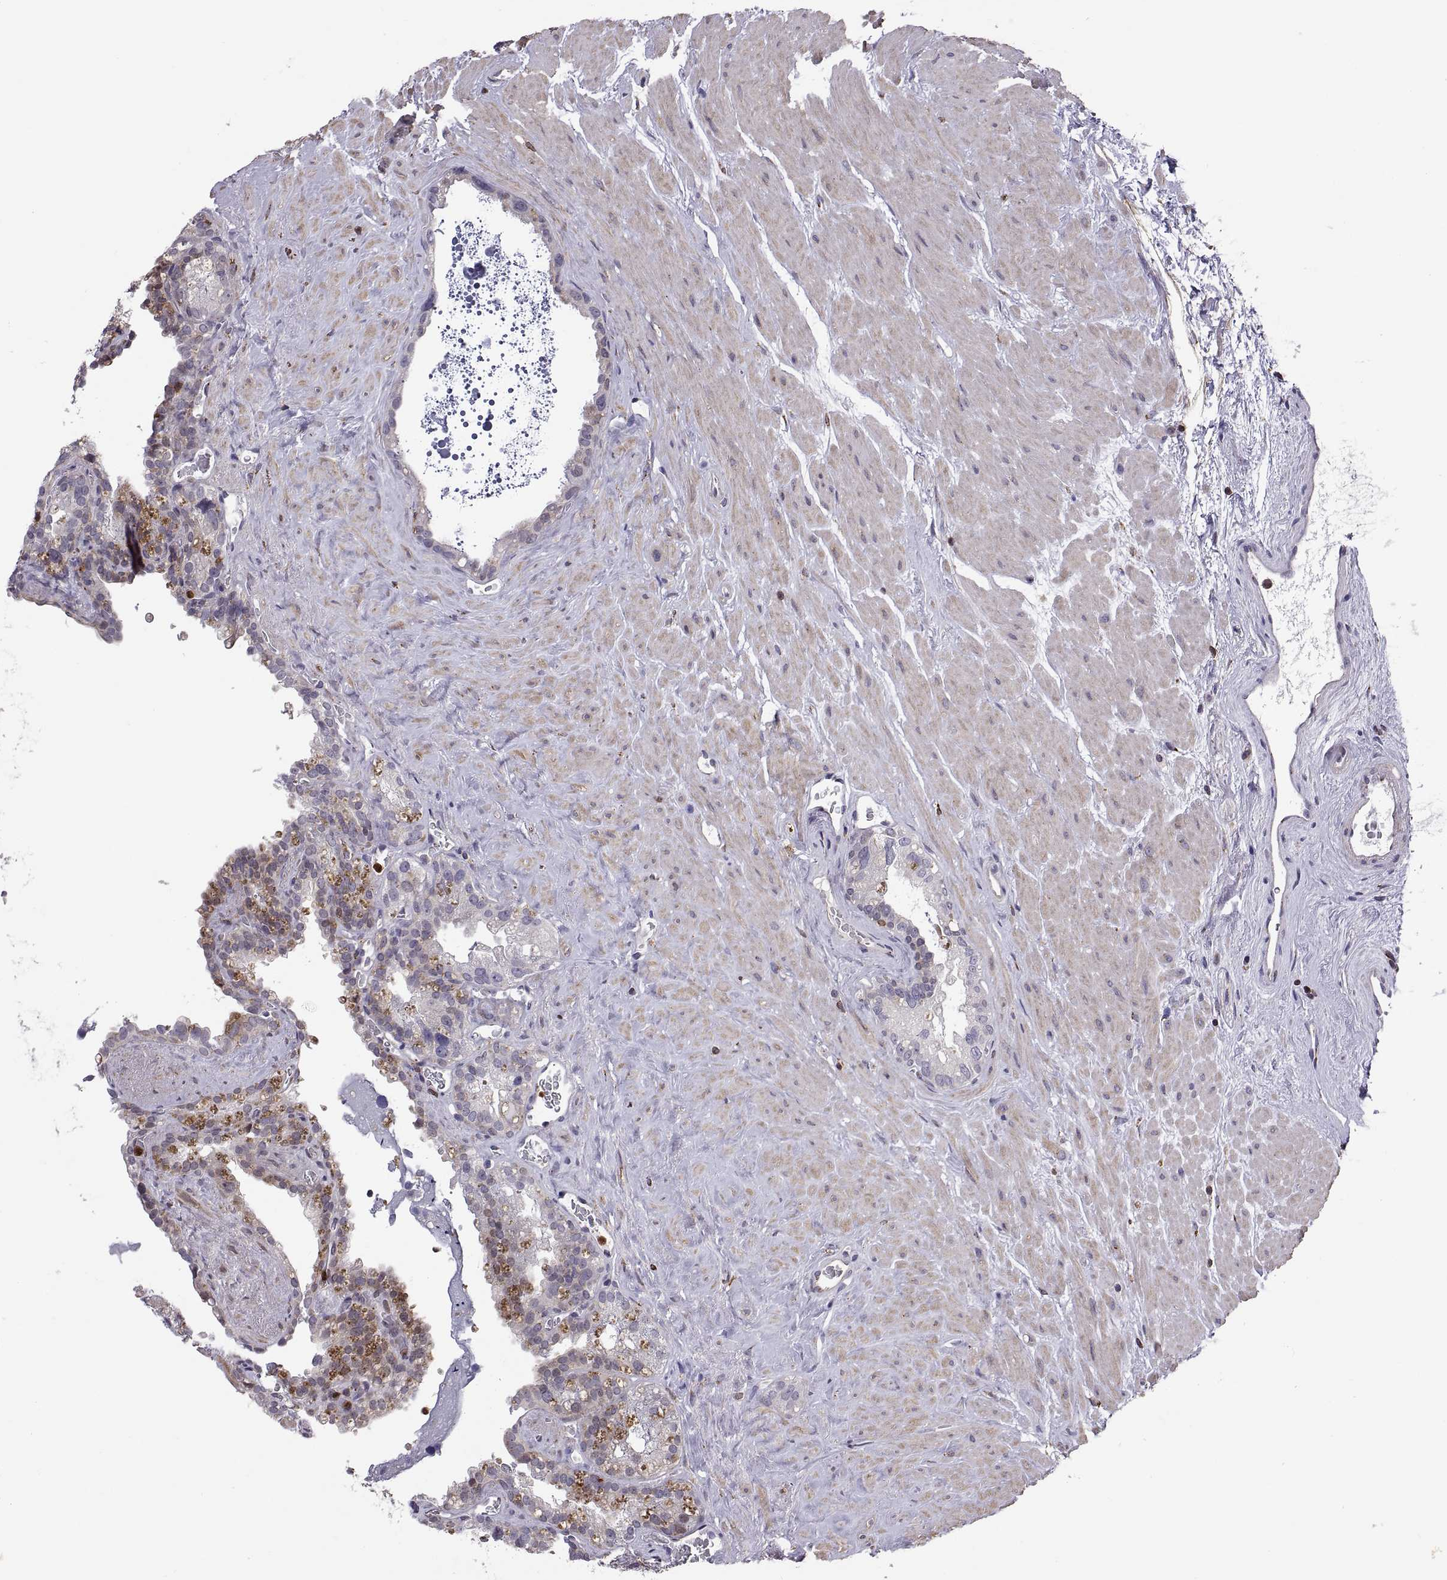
{"staining": {"intensity": "negative", "quantity": "none", "location": "none"}, "tissue": "seminal vesicle", "cell_type": "Glandular cells", "image_type": "normal", "snomed": [{"axis": "morphology", "description": "Normal tissue, NOS"}, {"axis": "topography", "description": "Seminal veicle"}], "caption": "Histopathology image shows no protein positivity in glandular cells of benign seminal vesicle. (DAB (3,3'-diaminobenzidine) IHC with hematoxylin counter stain).", "gene": "ACAP1", "patient": {"sex": "male", "age": 71}}